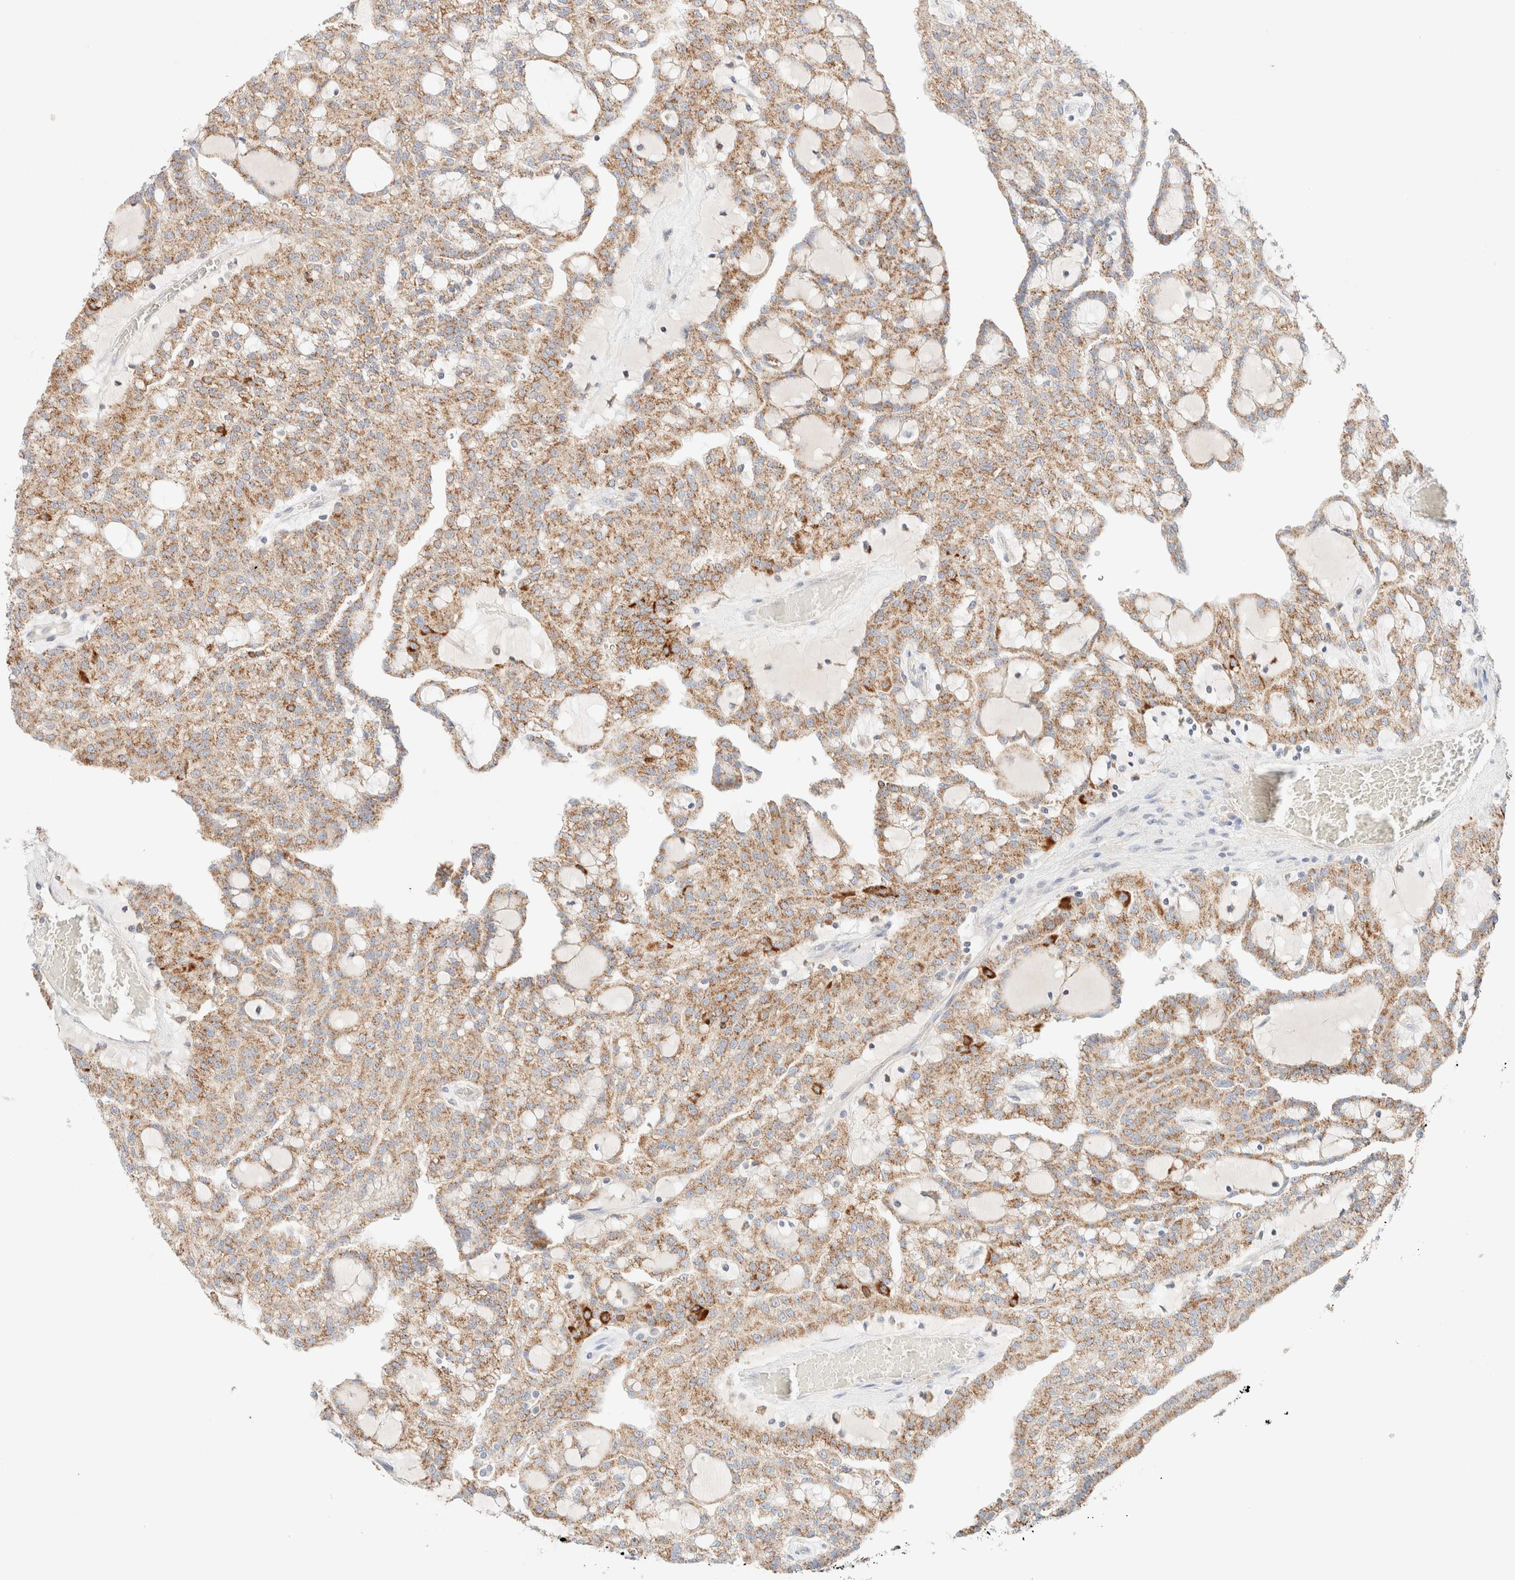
{"staining": {"intensity": "moderate", "quantity": ">75%", "location": "cytoplasmic/membranous"}, "tissue": "renal cancer", "cell_type": "Tumor cells", "image_type": "cancer", "snomed": [{"axis": "morphology", "description": "Adenocarcinoma, NOS"}, {"axis": "topography", "description": "Kidney"}], "caption": "Moderate cytoplasmic/membranous expression for a protein is identified in about >75% of tumor cells of renal cancer using immunohistochemistry (IHC).", "gene": "SARM1", "patient": {"sex": "male", "age": 63}}